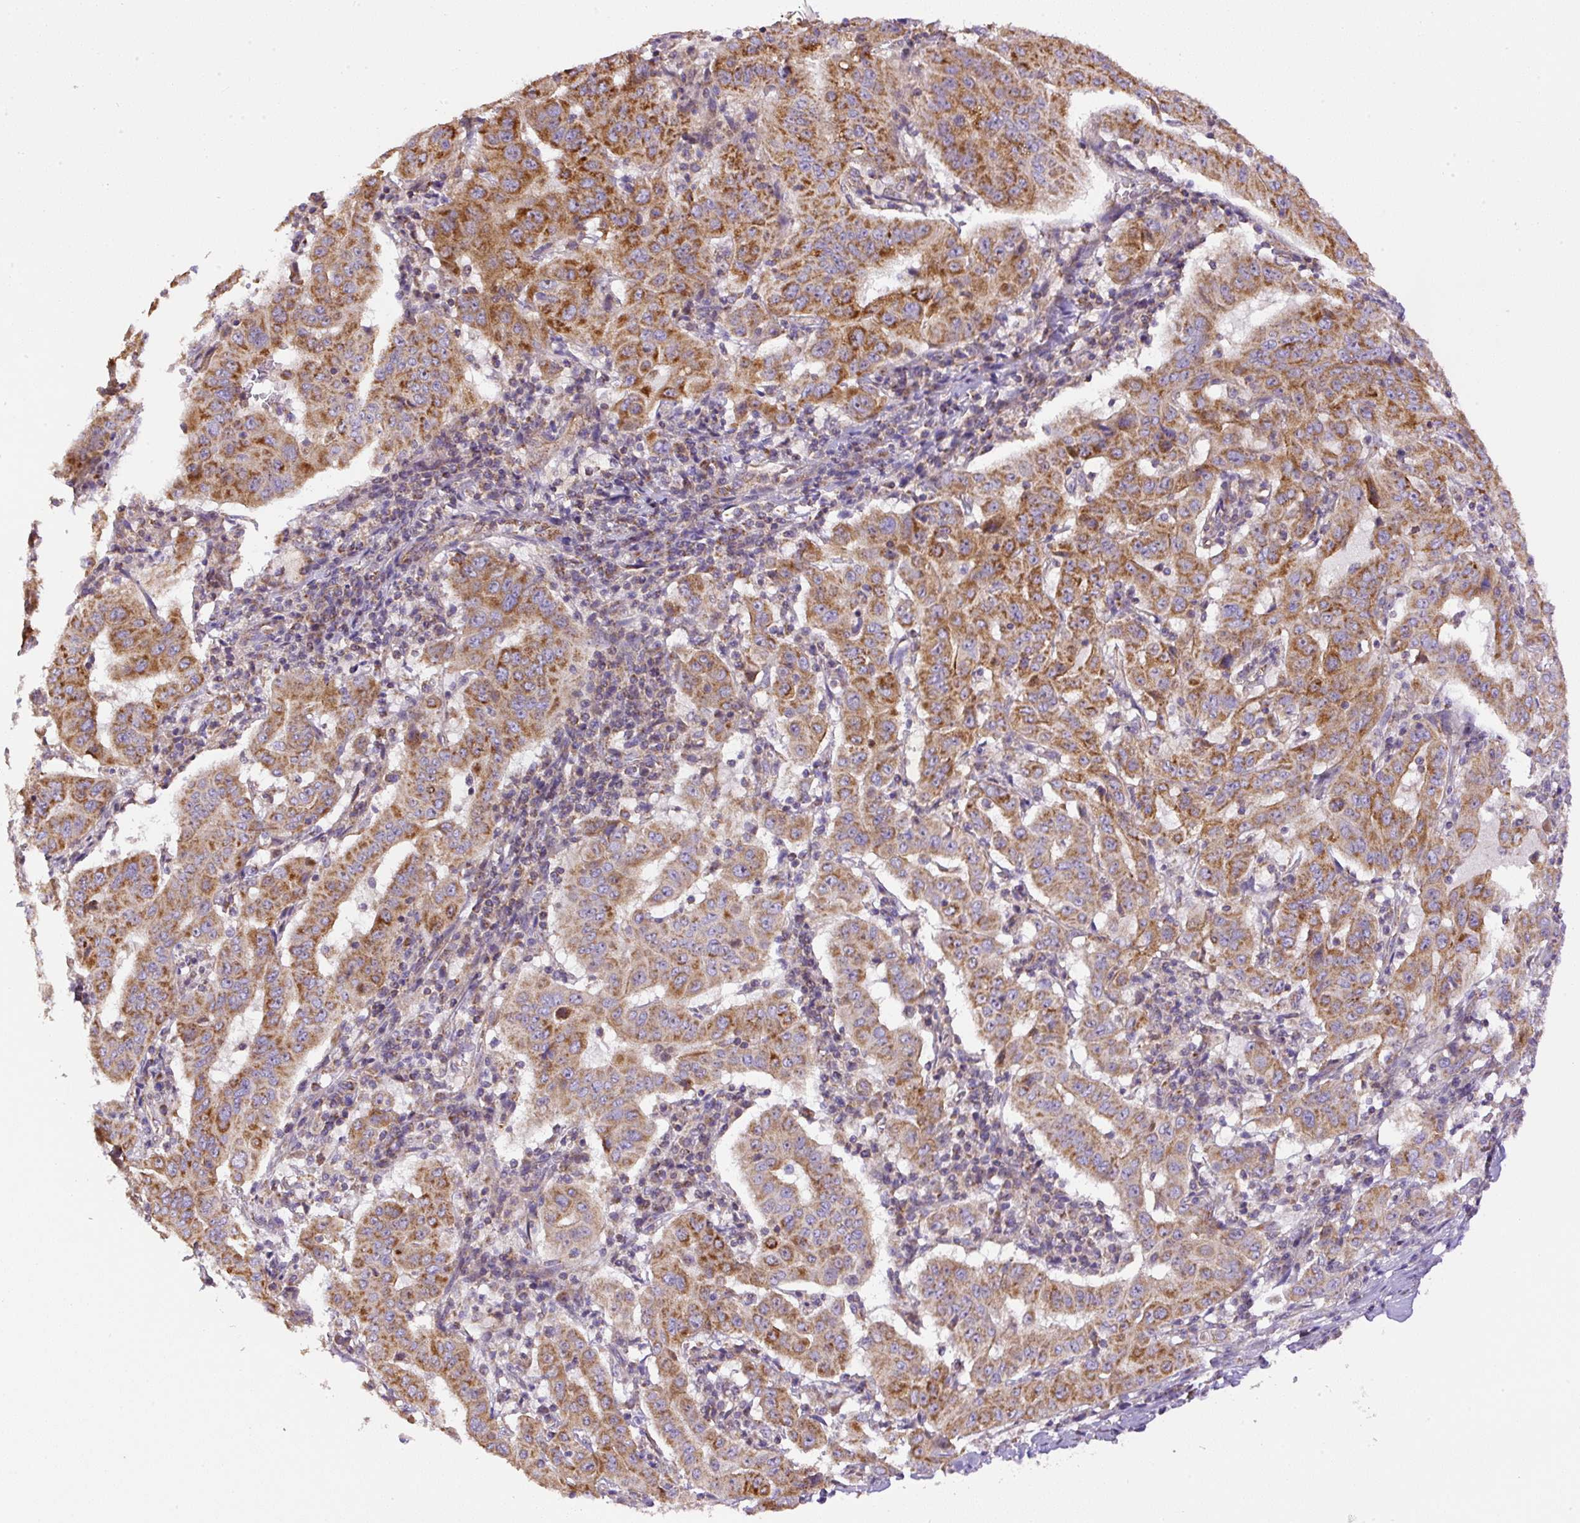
{"staining": {"intensity": "moderate", "quantity": ">75%", "location": "cytoplasmic/membranous"}, "tissue": "pancreatic cancer", "cell_type": "Tumor cells", "image_type": "cancer", "snomed": [{"axis": "morphology", "description": "Adenocarcinoma, NOS"}, {"axis": "topography", "description": "Pancreas"}], "caption": "Pancreatic cancer (adenocarcinoma) stained for a protein shows moderate cytoplasmic/membranous positivity in tumor cells.", "gene": "NDUFAF2", "patient": {"sex": "male", "age": 63}}